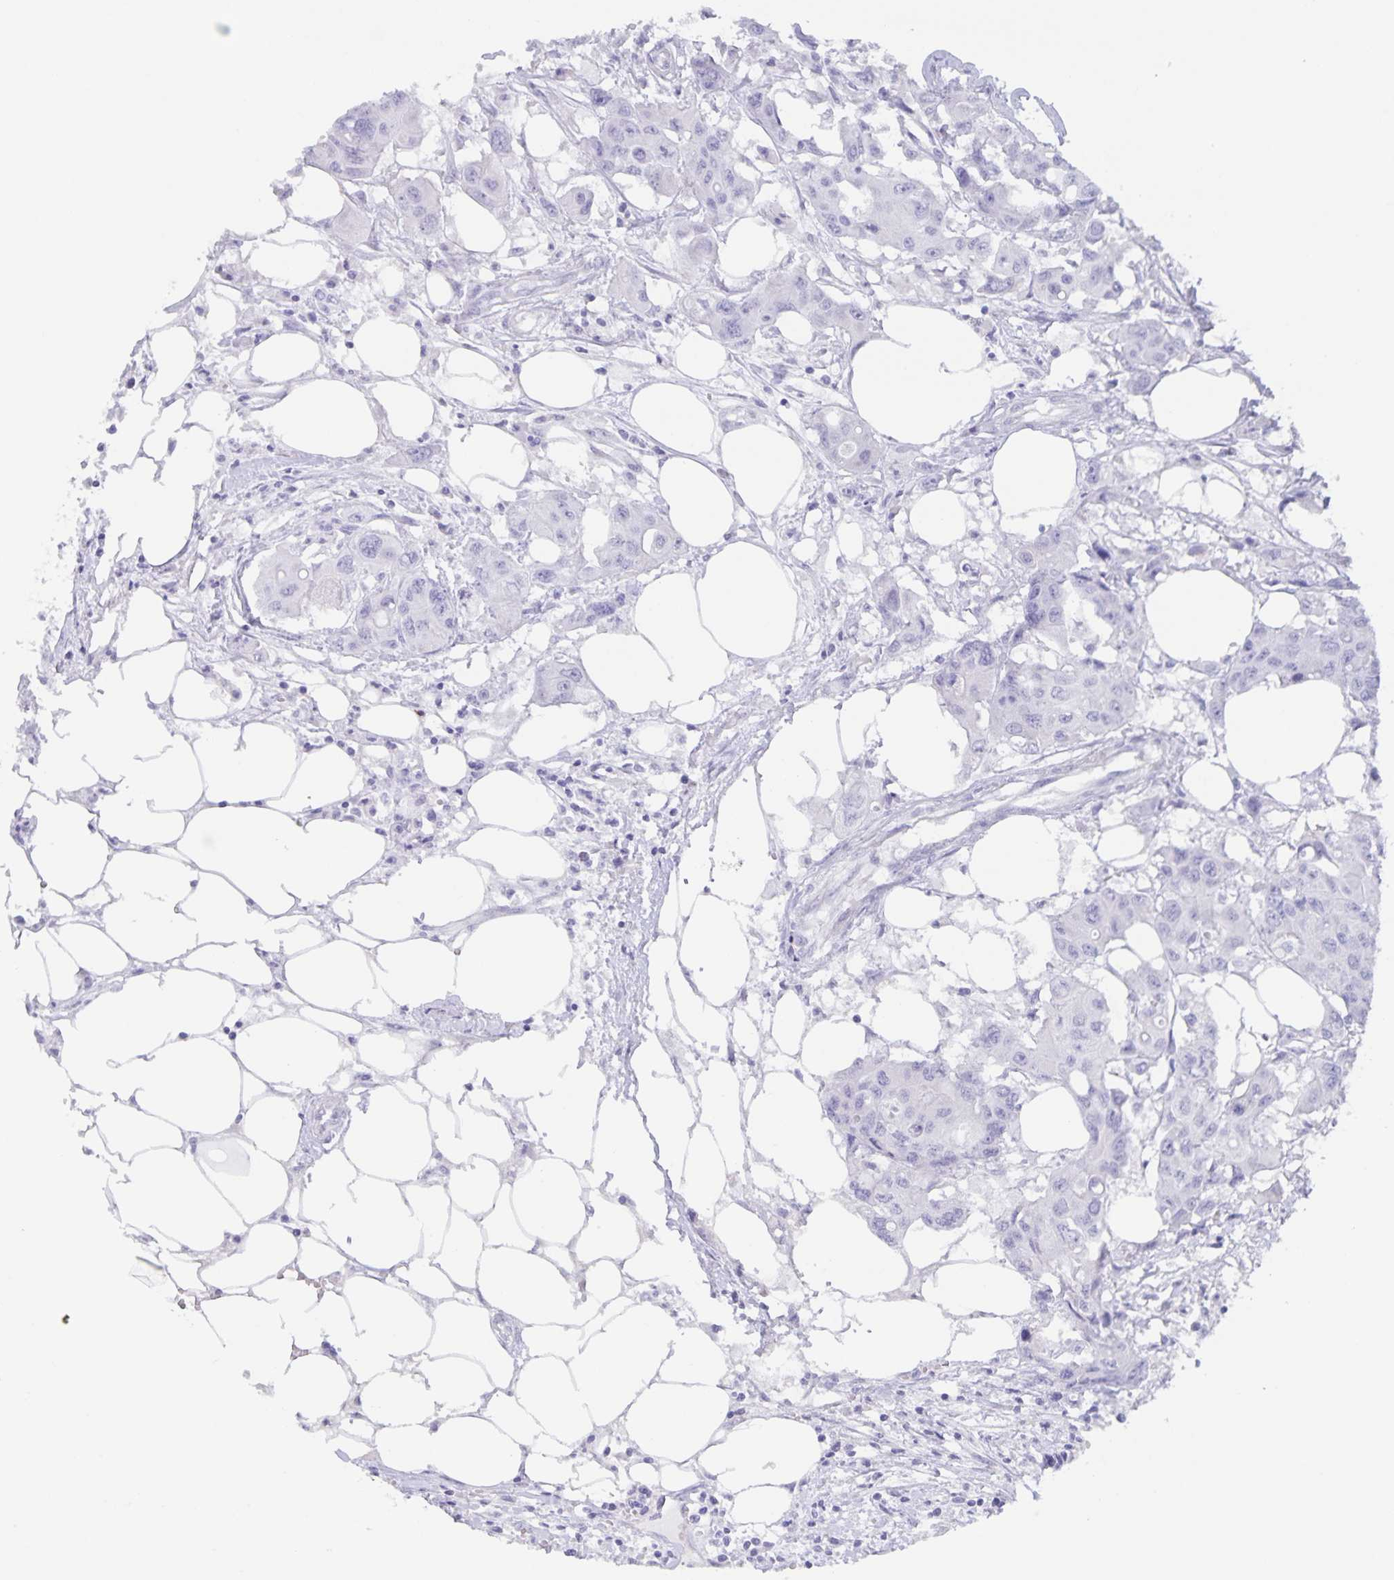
{"staining": {"intensity": "negative", "quantity": "none", "location": "none"}, "tissue": "colorectal cancer", "cell_type": "Tumor cells", "image_type": "cancer", "snomed": [{"axis": "morphology", "description": "Adenocarcinoma, NOS"}, {"axis": "topography", "description": "Colon"}], "caption": "IHC image of neoplastic tissue: human adenocarcinoma (colorectal) stained with DAB (3,3'-diaminobenzidine) reveals no significant protein expression in tumor cells.", "gene": "AQP4", "patient": {"sex": "male", "age": 77}}